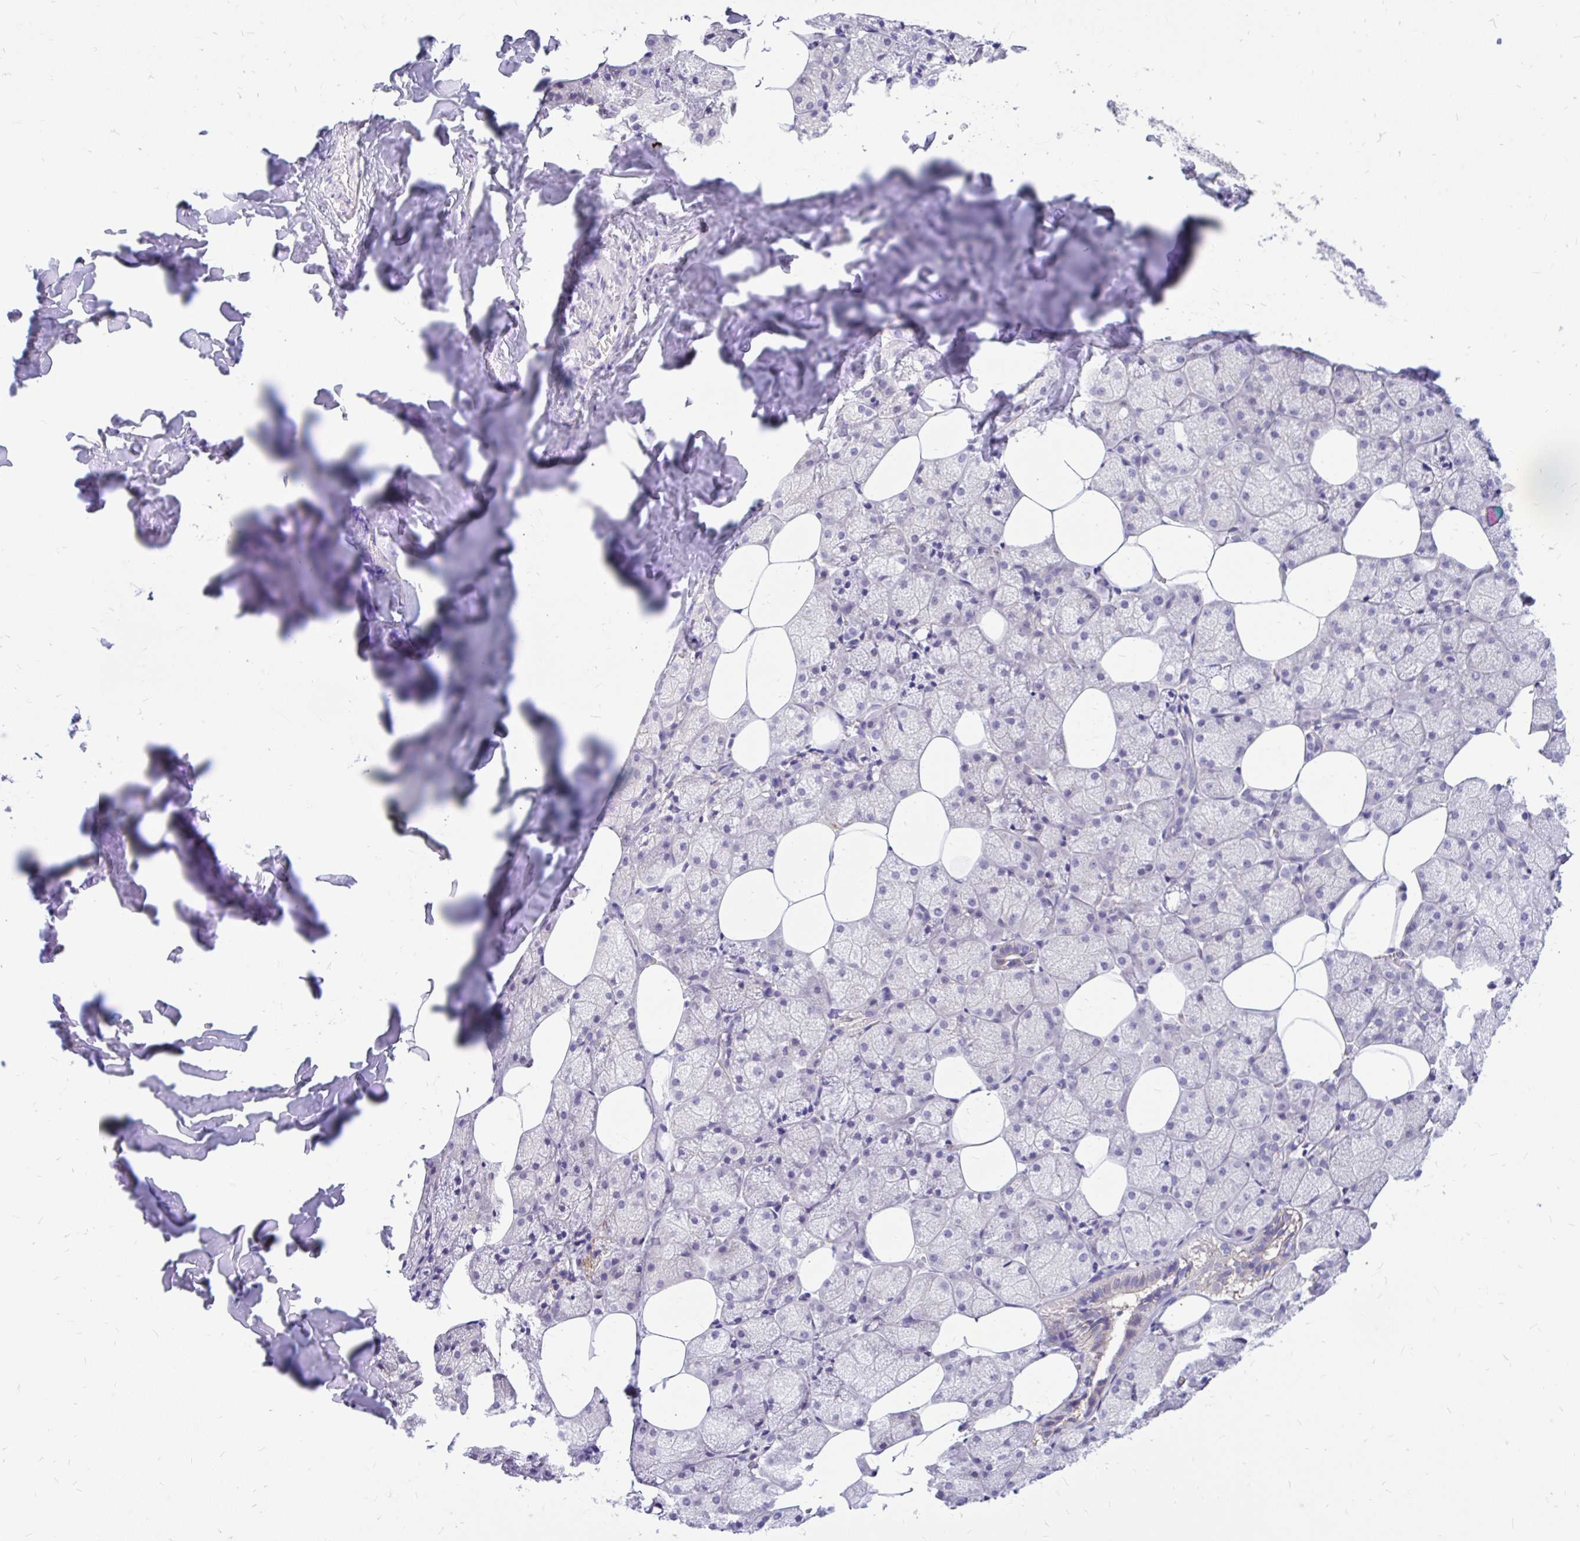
{"staining": {"intensity": "weak", "quantity": "<25%", "location": "cytoplasmic/membranous"}, "tissue": "salivary gland", "cell_type": "Glandular cells", "image_type": "normal", "snomed": [{"axis": "morphology", "description": "Normal tissue, NOS"}, {"axis": "topography", "description": "Salivary gland"}, {"axis": "topography", "description": "Peripheral nerve tissue"}], "caption": "High magnification brightfield microscopy of benign salivary gland stained with DAB (brown) and counterstained with hematoxylin (blue): glandular cells show no significant expression. The staining was performed using DAB to visualize the protein expression in brown, while the nuclei were stained in blue with hematoxylin (Magnification: 20x).", "gene": "MAP1LC3A", "patient": {"sex": "male", "age": 38}}